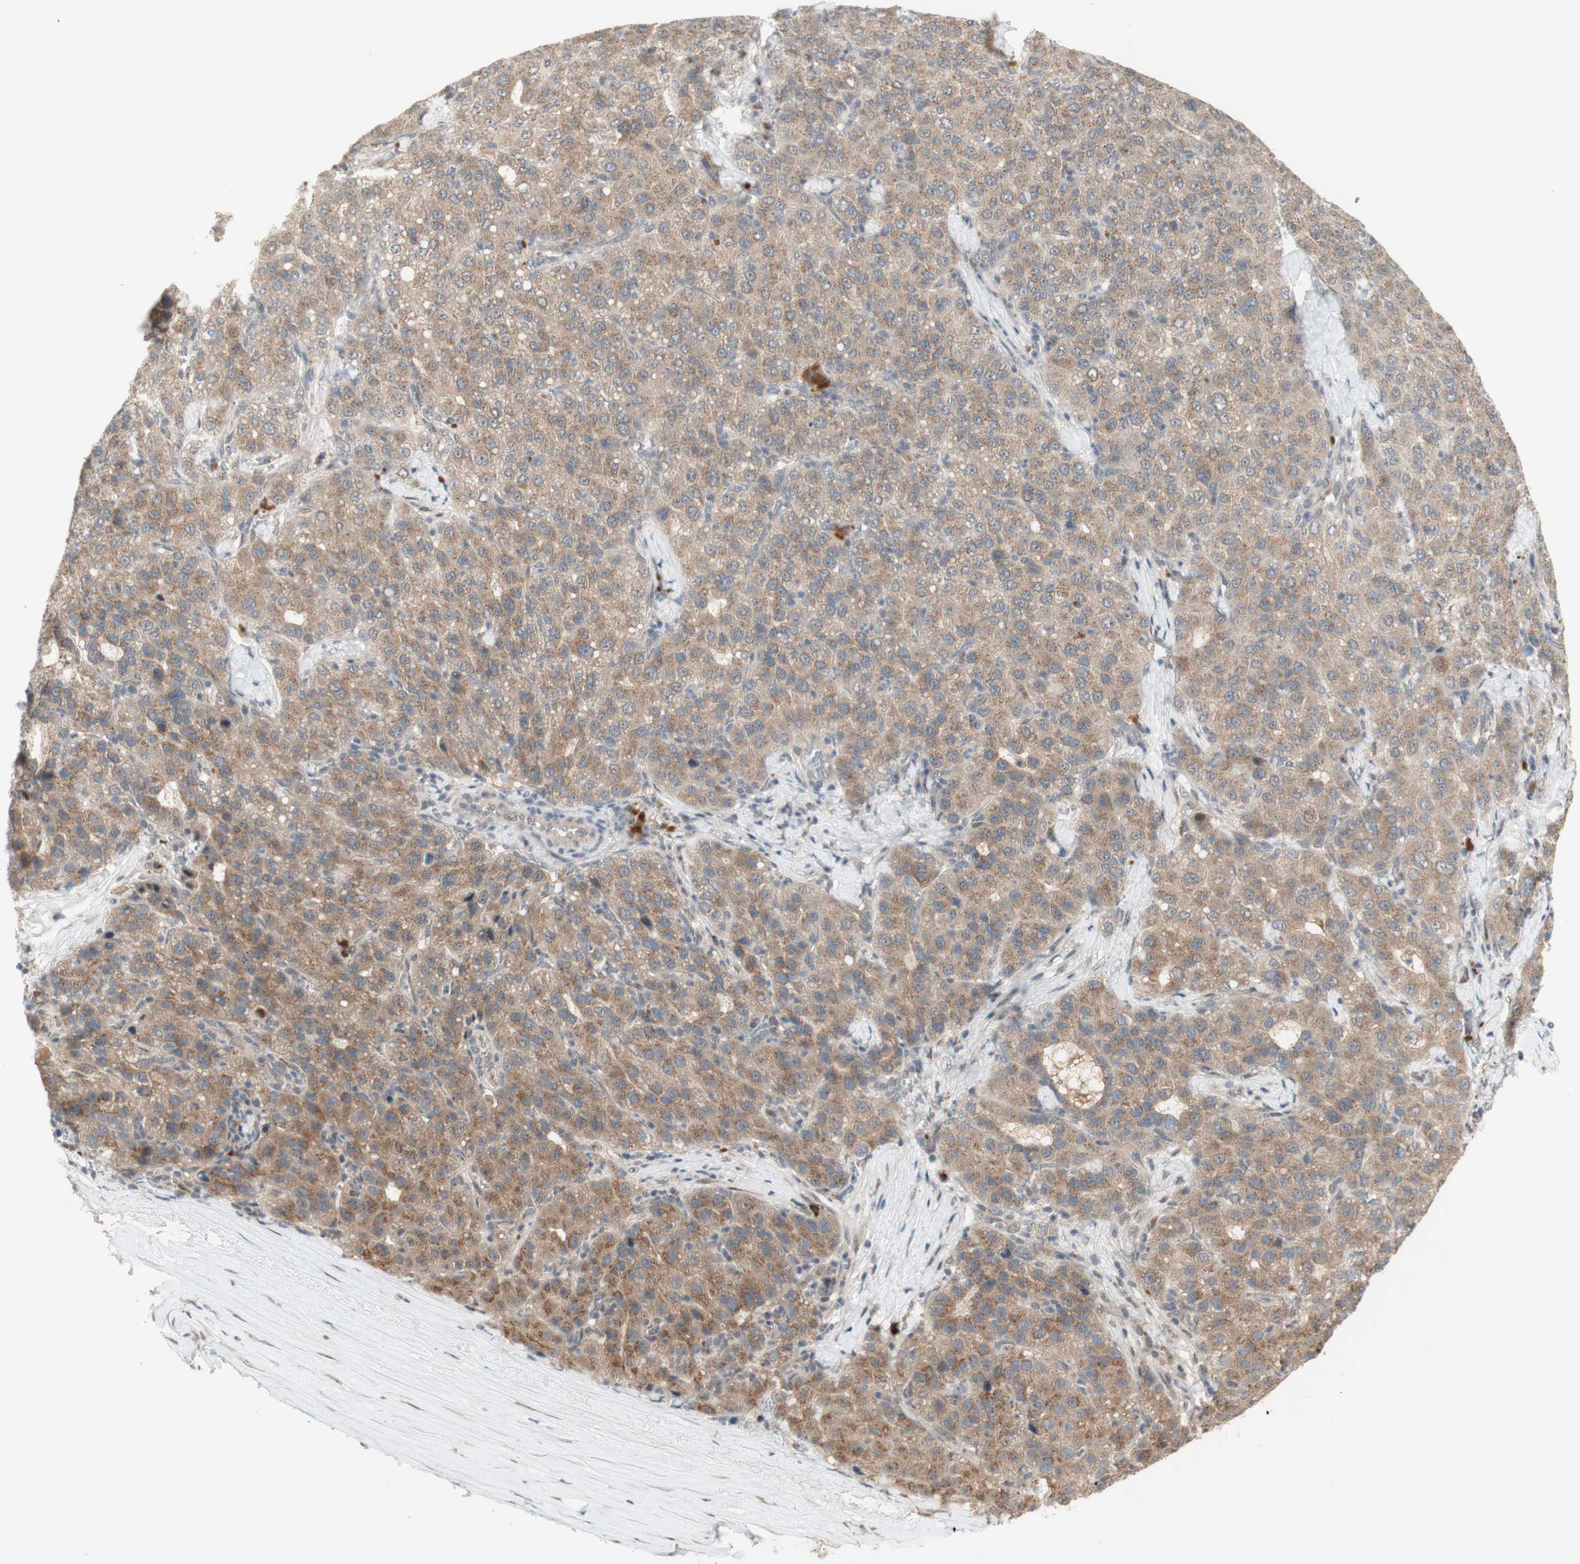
{"staining": {"intensity": "moderate", "quantity": ">75%", "location": "cytoplasmic/membranous"}, "tissue": "liver cancer", "cell_type": "Tumor cells", "image_type": "cancer", "snomed": [{"axis": "morphology", "description": "Carcinoma, Hepatocellular, NOS"}, {"axis": "topography", "description": "Liver"}], "caption": "DAB (3,3'-diaminobenzidine) immunohistochemical staining of hepatocellular carcinoma (liver) exhibits moderate cytoplasmic/membranous protein positivity in about >75% of tumor cells.", "gene": "CYLD", "patient": {"sex": "male", "age": 65}}